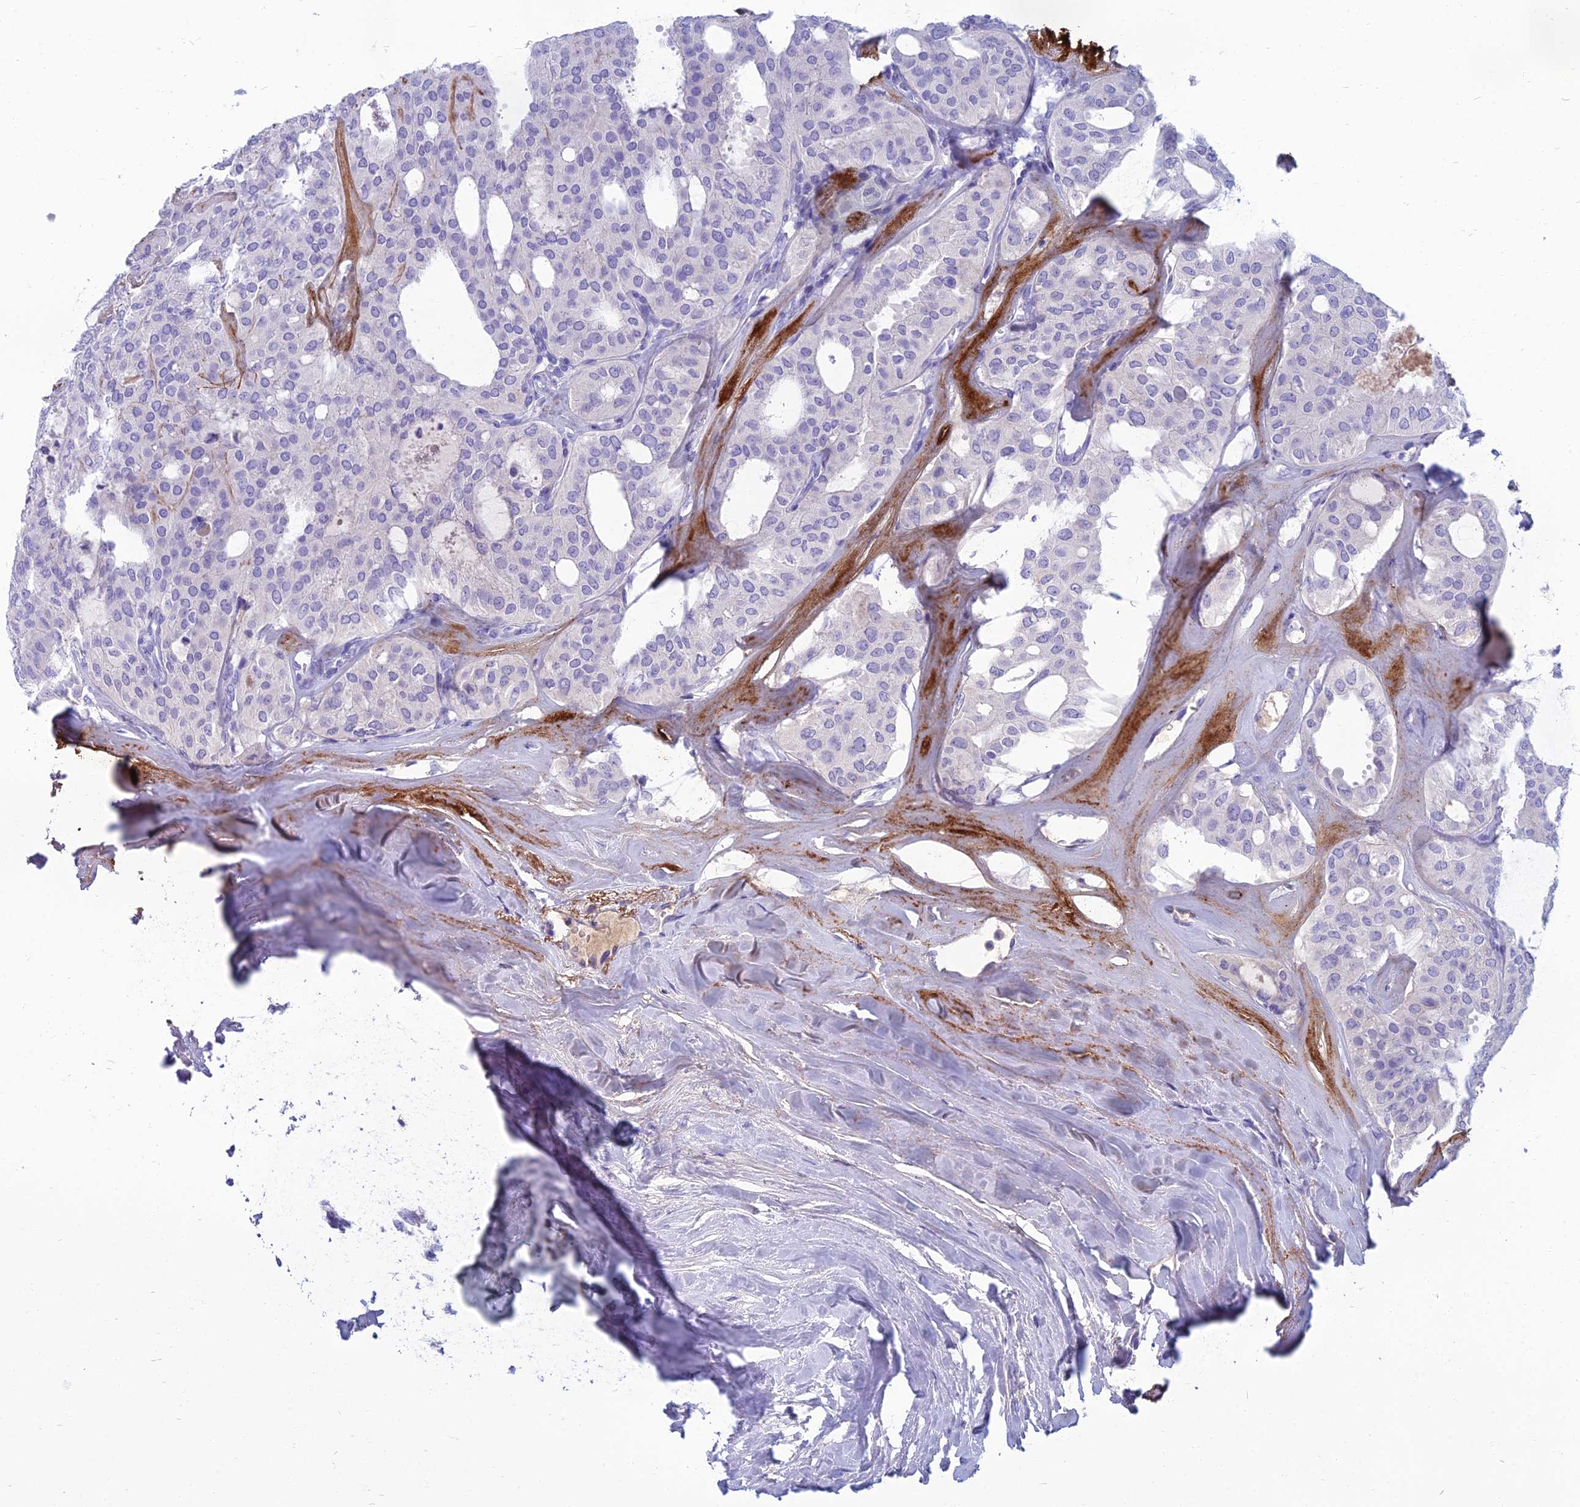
{"staining": {"intensity": "negative", "quantity": "none", "location": "none"}, "tissue": "thyroid cancer", "cell_type": "Tumor cells", "image_type": "cancer", "snomed": [{"axis": "morphology", "description": "Follicular adenoma carcinoma, NOS"}, {"axis": "topography", "description": "Thyroid gland"}], "caption": "DAB immunohistochemical staining of human thyroid follicular adenoma carcinoma displays no significant positivity in tumor cells.", "gene": "SPTLC3", "patient": {"sex": "male", "age": 75}}